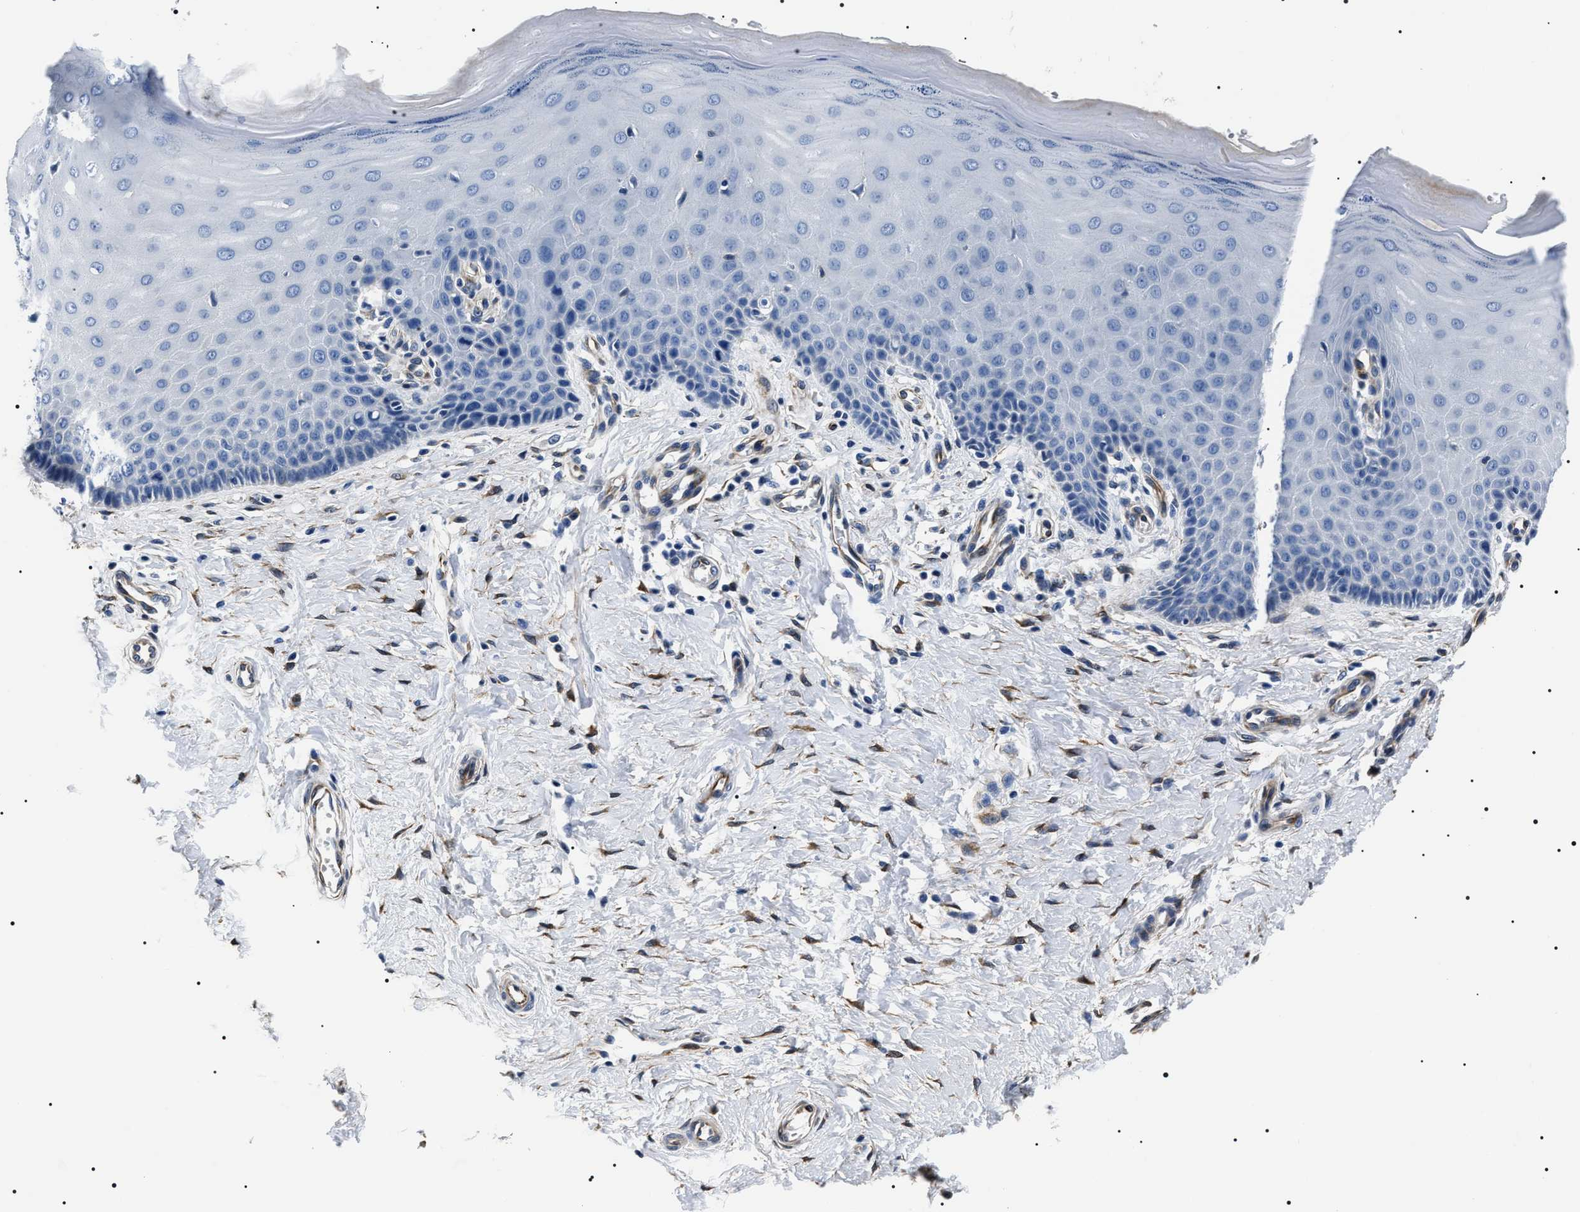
{"staining": {"intensity": "weak", "quantity": "25%-75%", "location": "cytoplasmic/membranous"}, "tissue": "cervix", "cell_type": "Glandular cells", "image_type": "normal", "snomed": [{"axis": "morphology", "description": "Normal tissue, NOS"}, {"axis": "topography", "description": "Cervix"}], "caption": "Human cervix stained with a brown dye demonstrates weak cytoplasmic/membranous positive expression in approximately 25%-75% of glandular cells.", "gene": "BAG2", "patient": {"sex": "female", "age": 55}}